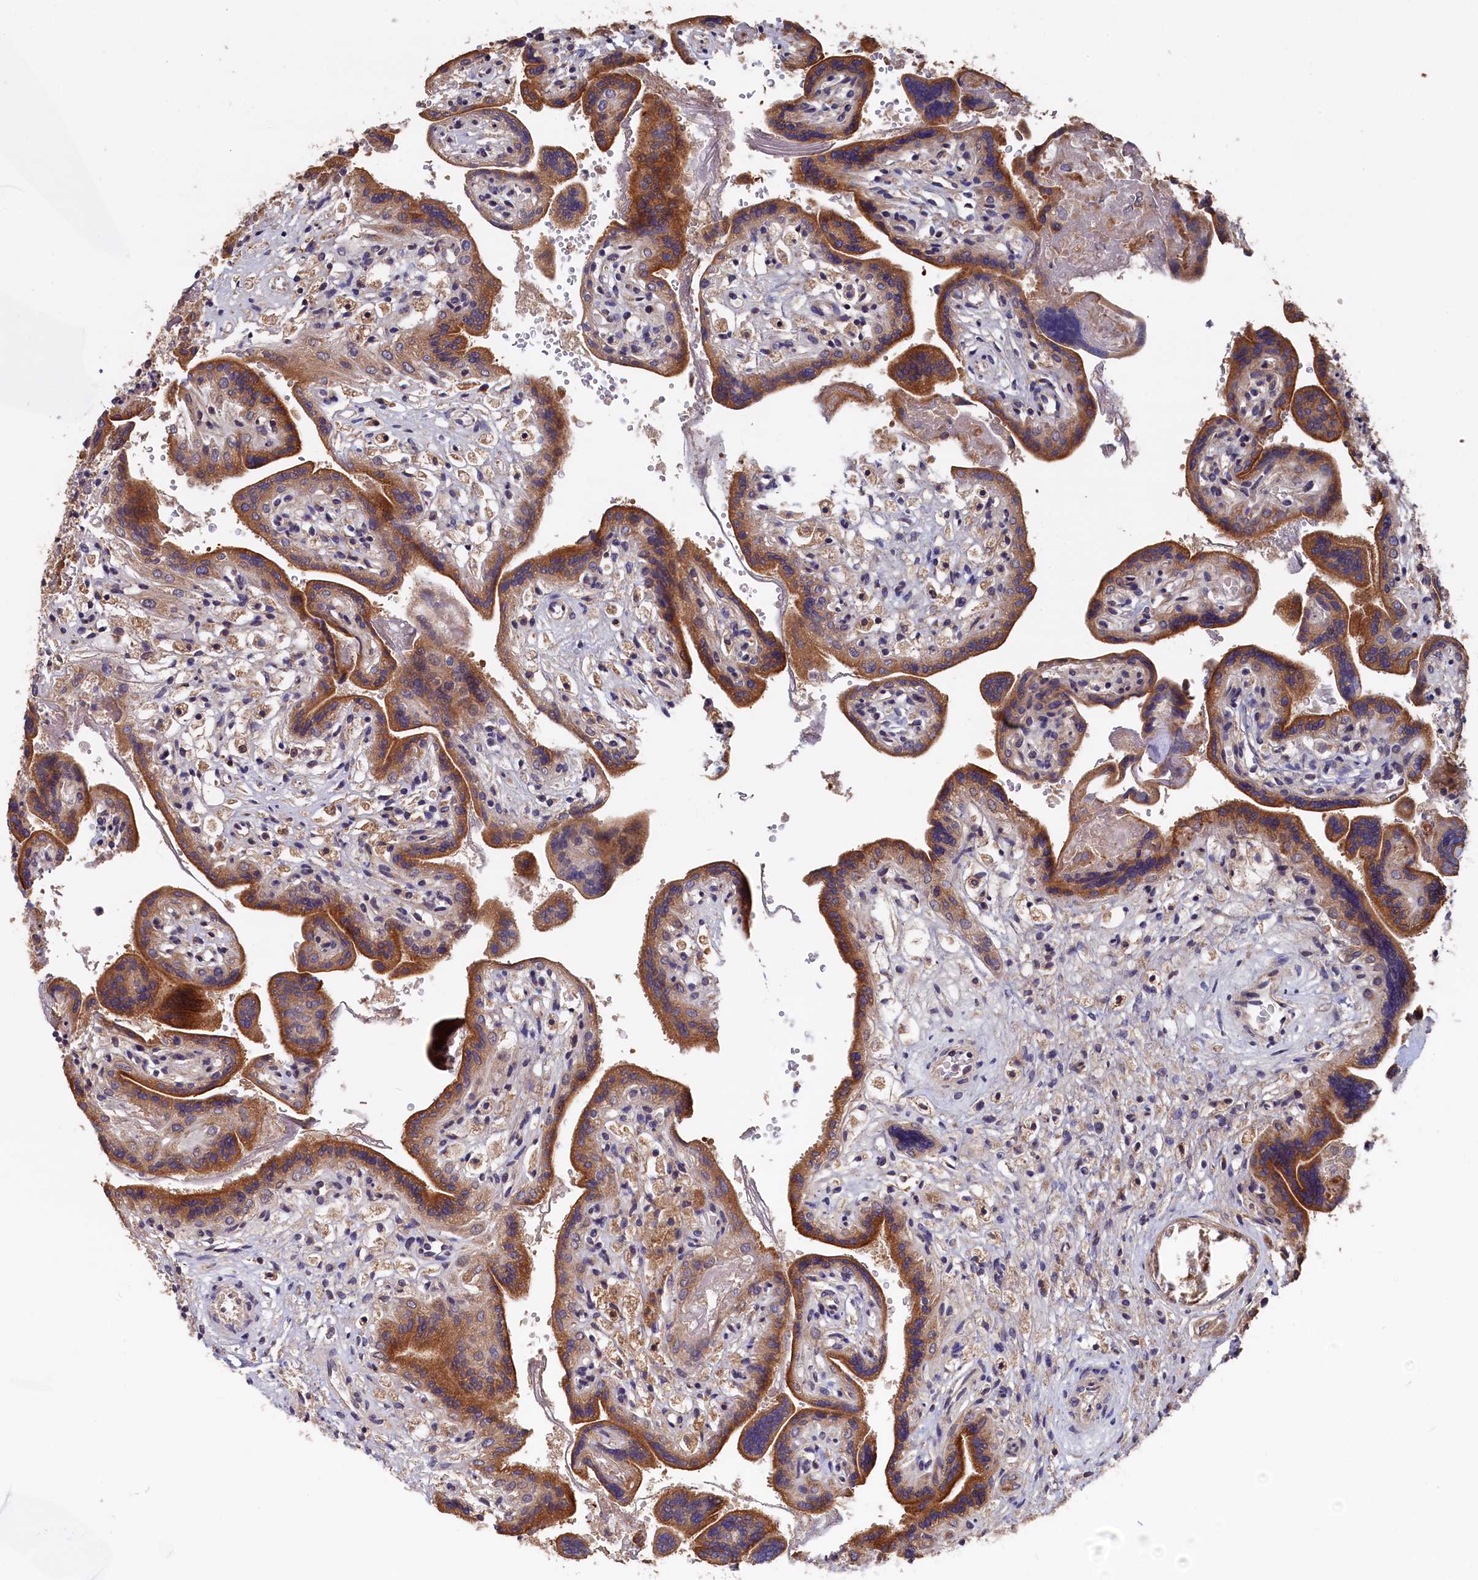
{"staining": {"intensity": "strong", "quantity": ">75%", "location": "cytoplasmic/membranous"}, "tissue": "placenta", "cell_type": "Trophoblastic cells", "image_type": "normal", "snomed": [{"axis": "morphology", "description": "Normal tissue, NOS"}, {"axis": "topography", "description": "Placenta"}], "caption": "The photomicrograph shows a brown stain indicating the presence of a protein in the cytoplasmic/membranous of trophoblastic cells in placenta.", "gene": "SLC12A4", "patient": {"sex": "female", "age": 37}}